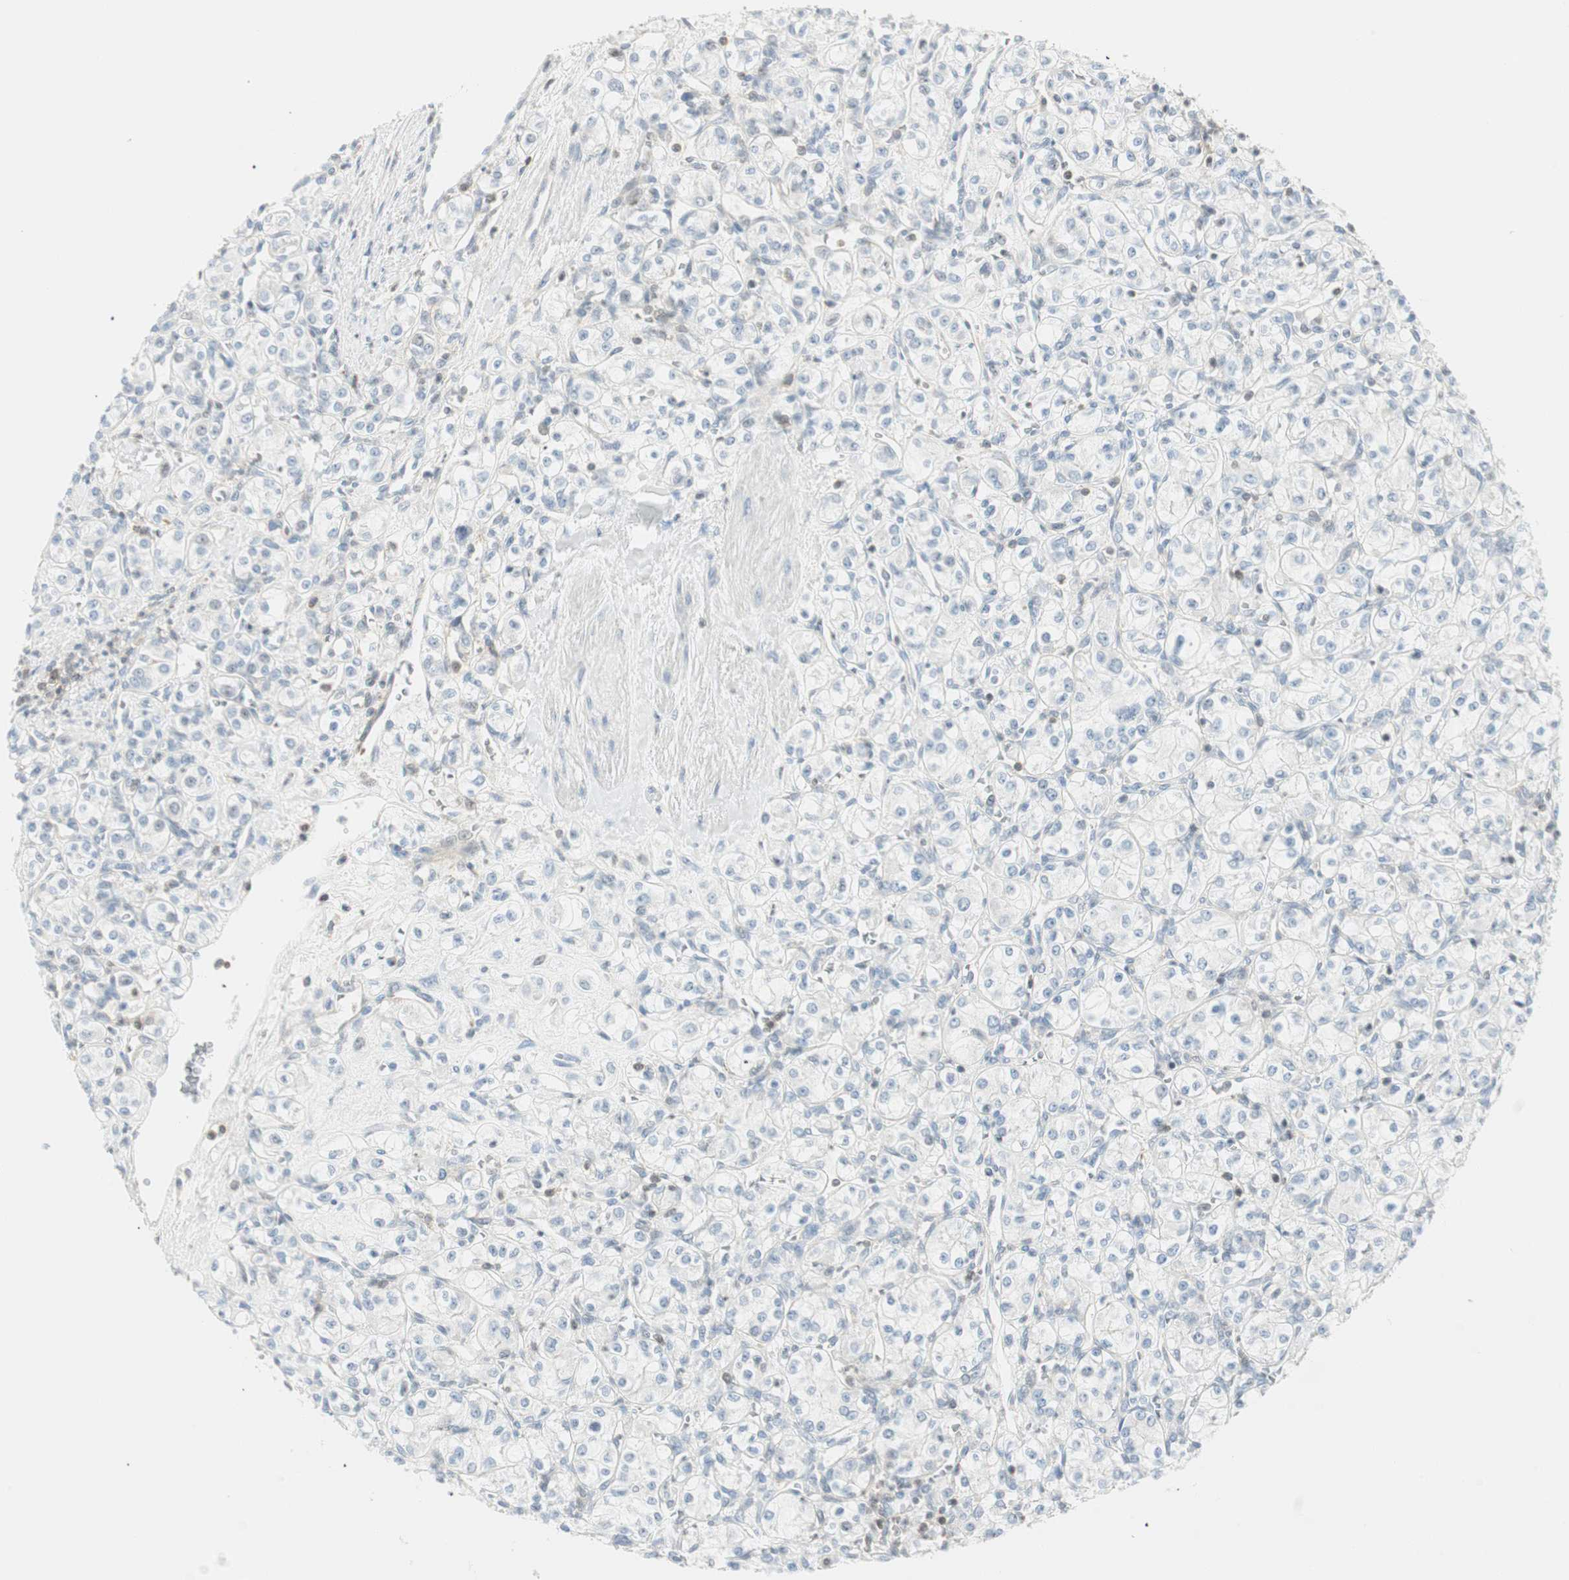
{"staining": {"intensity": "negative", "quantity": "none", "location": "none"}, "tissue": "renal cancer", "cell_type": "Tumor cells", "image_type": "cancer", "snomed": [{"axis": "morphology", "description": "Adenocarcinoma, NOS"}, {"axis": "topography", "description": "Kidney"}], "caption": "This is a image of immunohistochemistry staining of adenocarcinoma (renal), which shows no positivity in tumor cells.", "gene": "PPP1CA", "patient": {"sex": "male", "age": 77}}